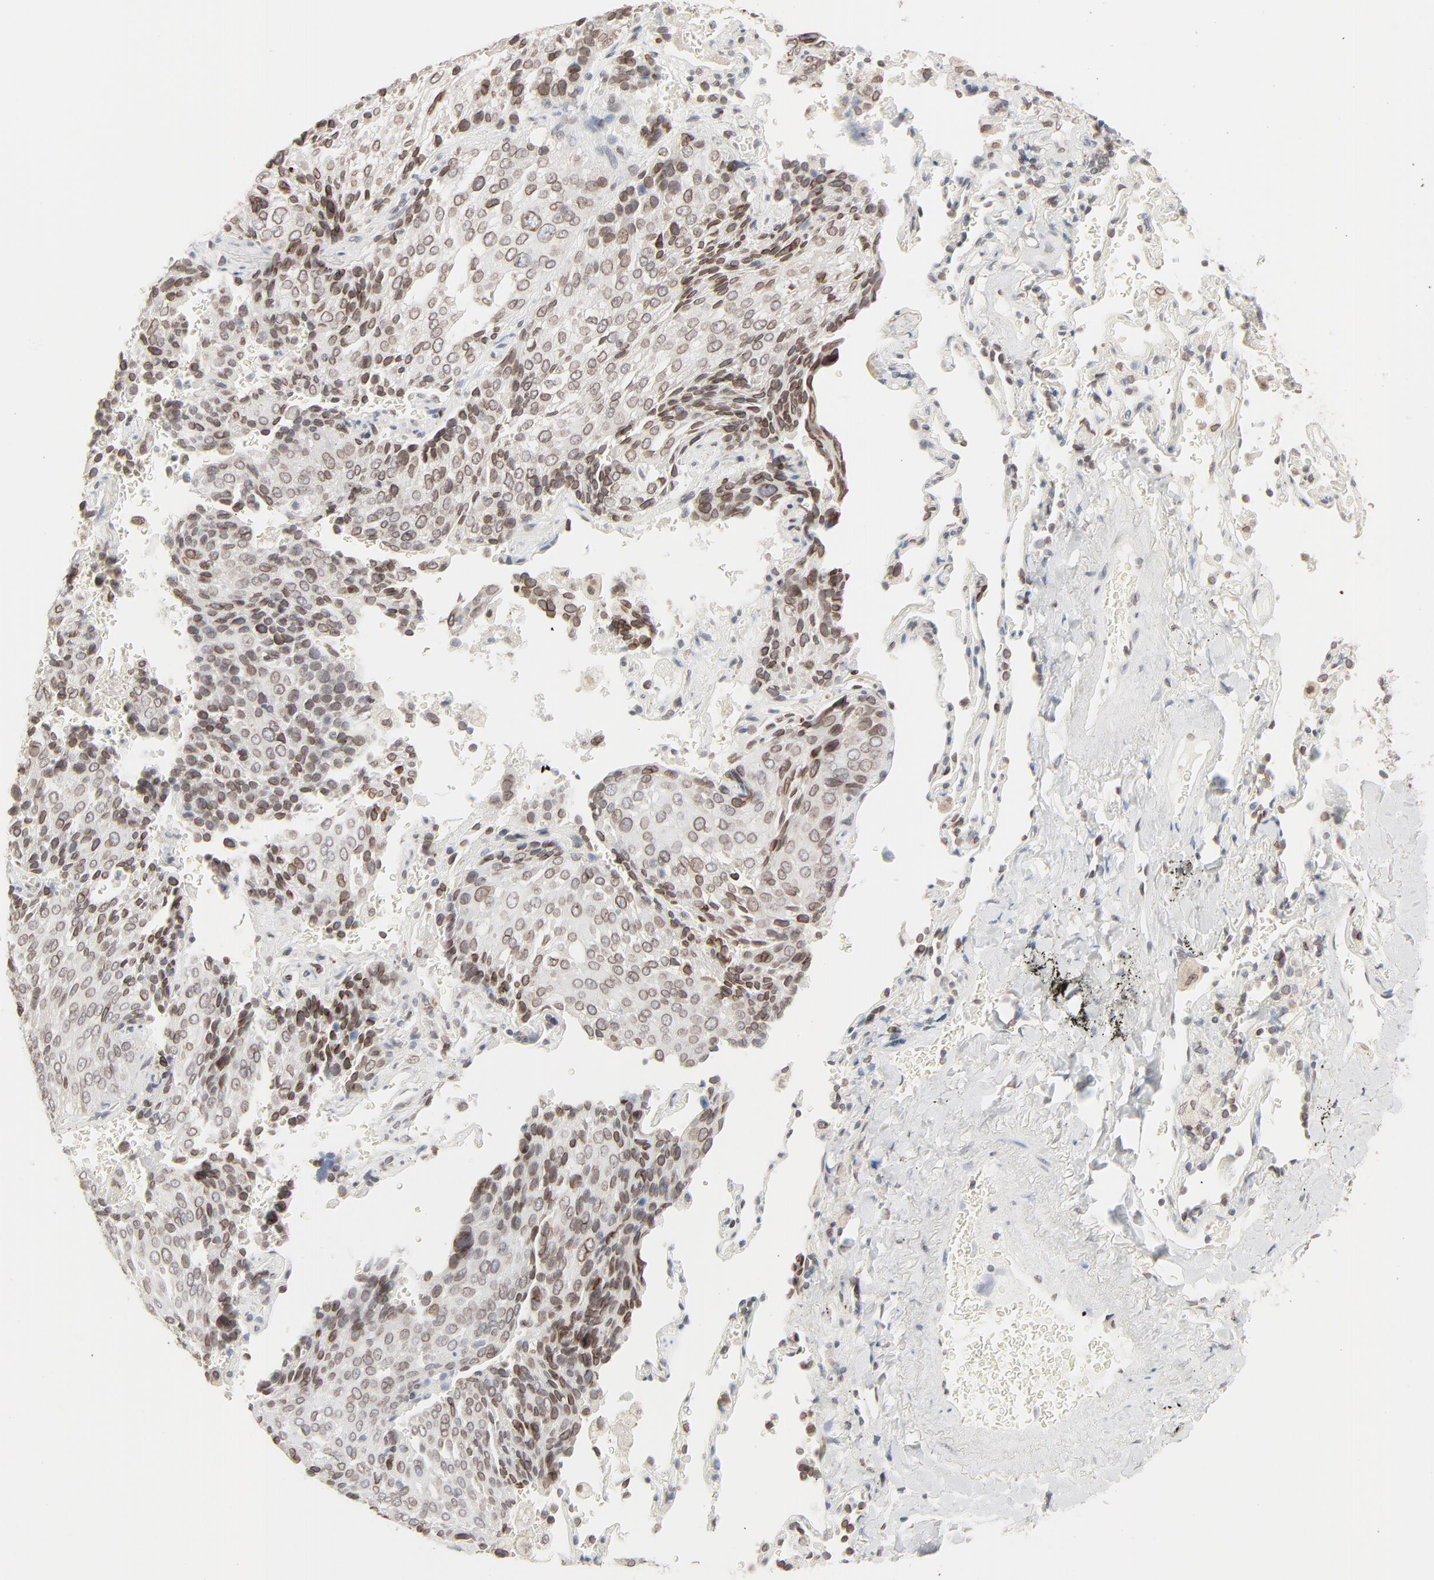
{"staining": {"intensity": "moderate", "quantity": ">75%", "location": "cytoplasmic/membranous,nuclear"}, "tissue": "lung cancer", "cell_type": "Tumor cells", "image_type": "cancer", "snomed": [{"axis": "morphology", "description": "Squamous cell carcinoma, NOS"}, {"axis": "topography", "description": "Lung"}], "caption": "Immunohistochemistry (DAB) staining of squamous cell carcinoma (lung) reveals moderate cytoplasmic/membranous and nuclear protein positivity in about >75% of tumor cells.", "gene": "MAD1L1", "patient": {"sex": "male", "age": 54}}